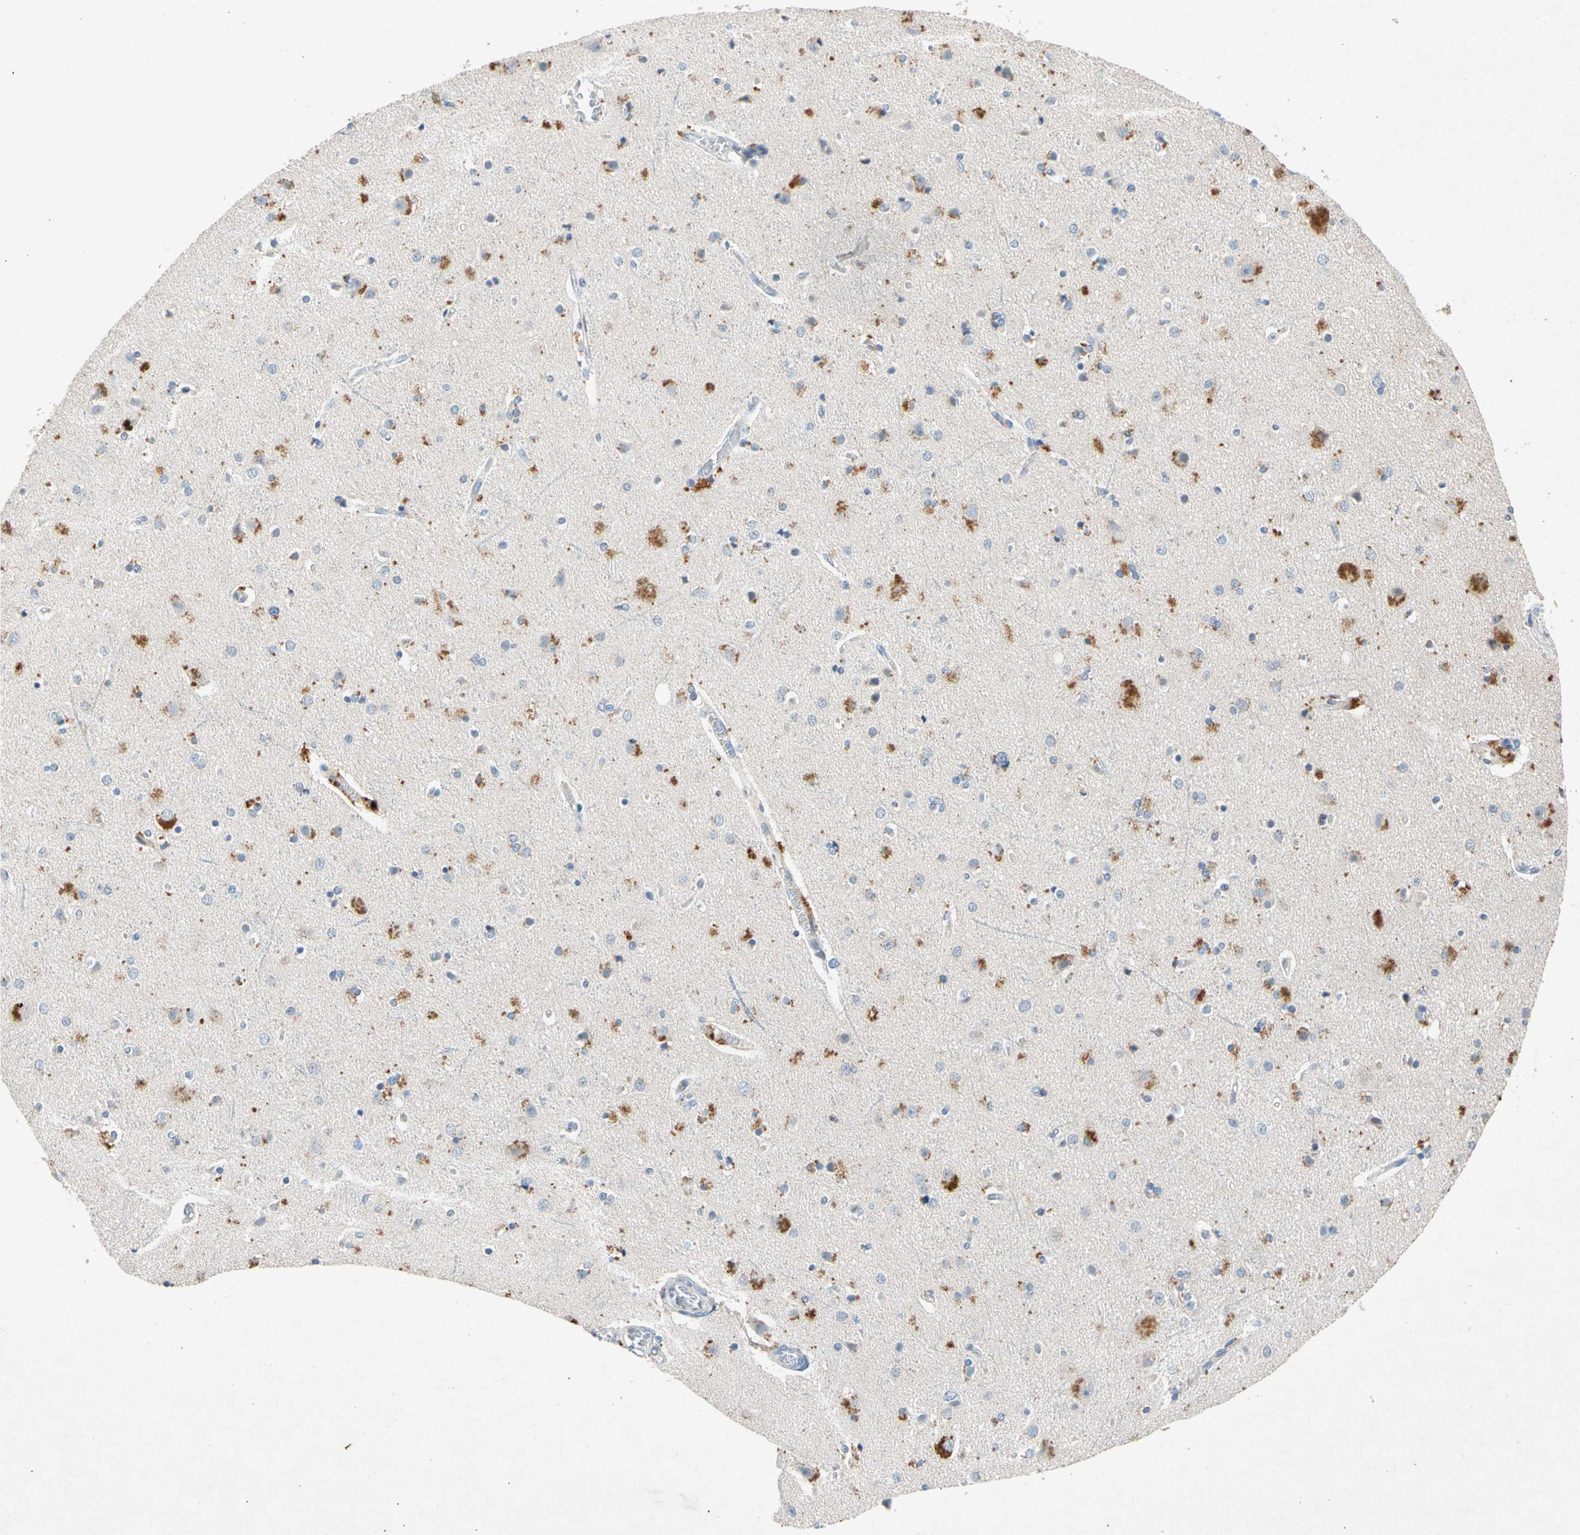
{"staining": {"intensity": "negative", "quantity": "none", "location": "none"}, "tissue": "cerebral cortex", "cell_type": "Endothelial cells", "image_type": "normal", "snomed": [{"axis": "morphology", "description": "Normal tissue, NOS"}, {"axis": "topography", "description": "Cerebral cortex"}], "caption": "This photomicrograph is of benign cerebral cortex stained with immunohistochemistry (IHC) to label a protein in brown with the nuclei are counter-stained blue. There is no expression in endothelial cells.", "gene": "GASK1B", "patient": {"sex": "female", "age": 54}}